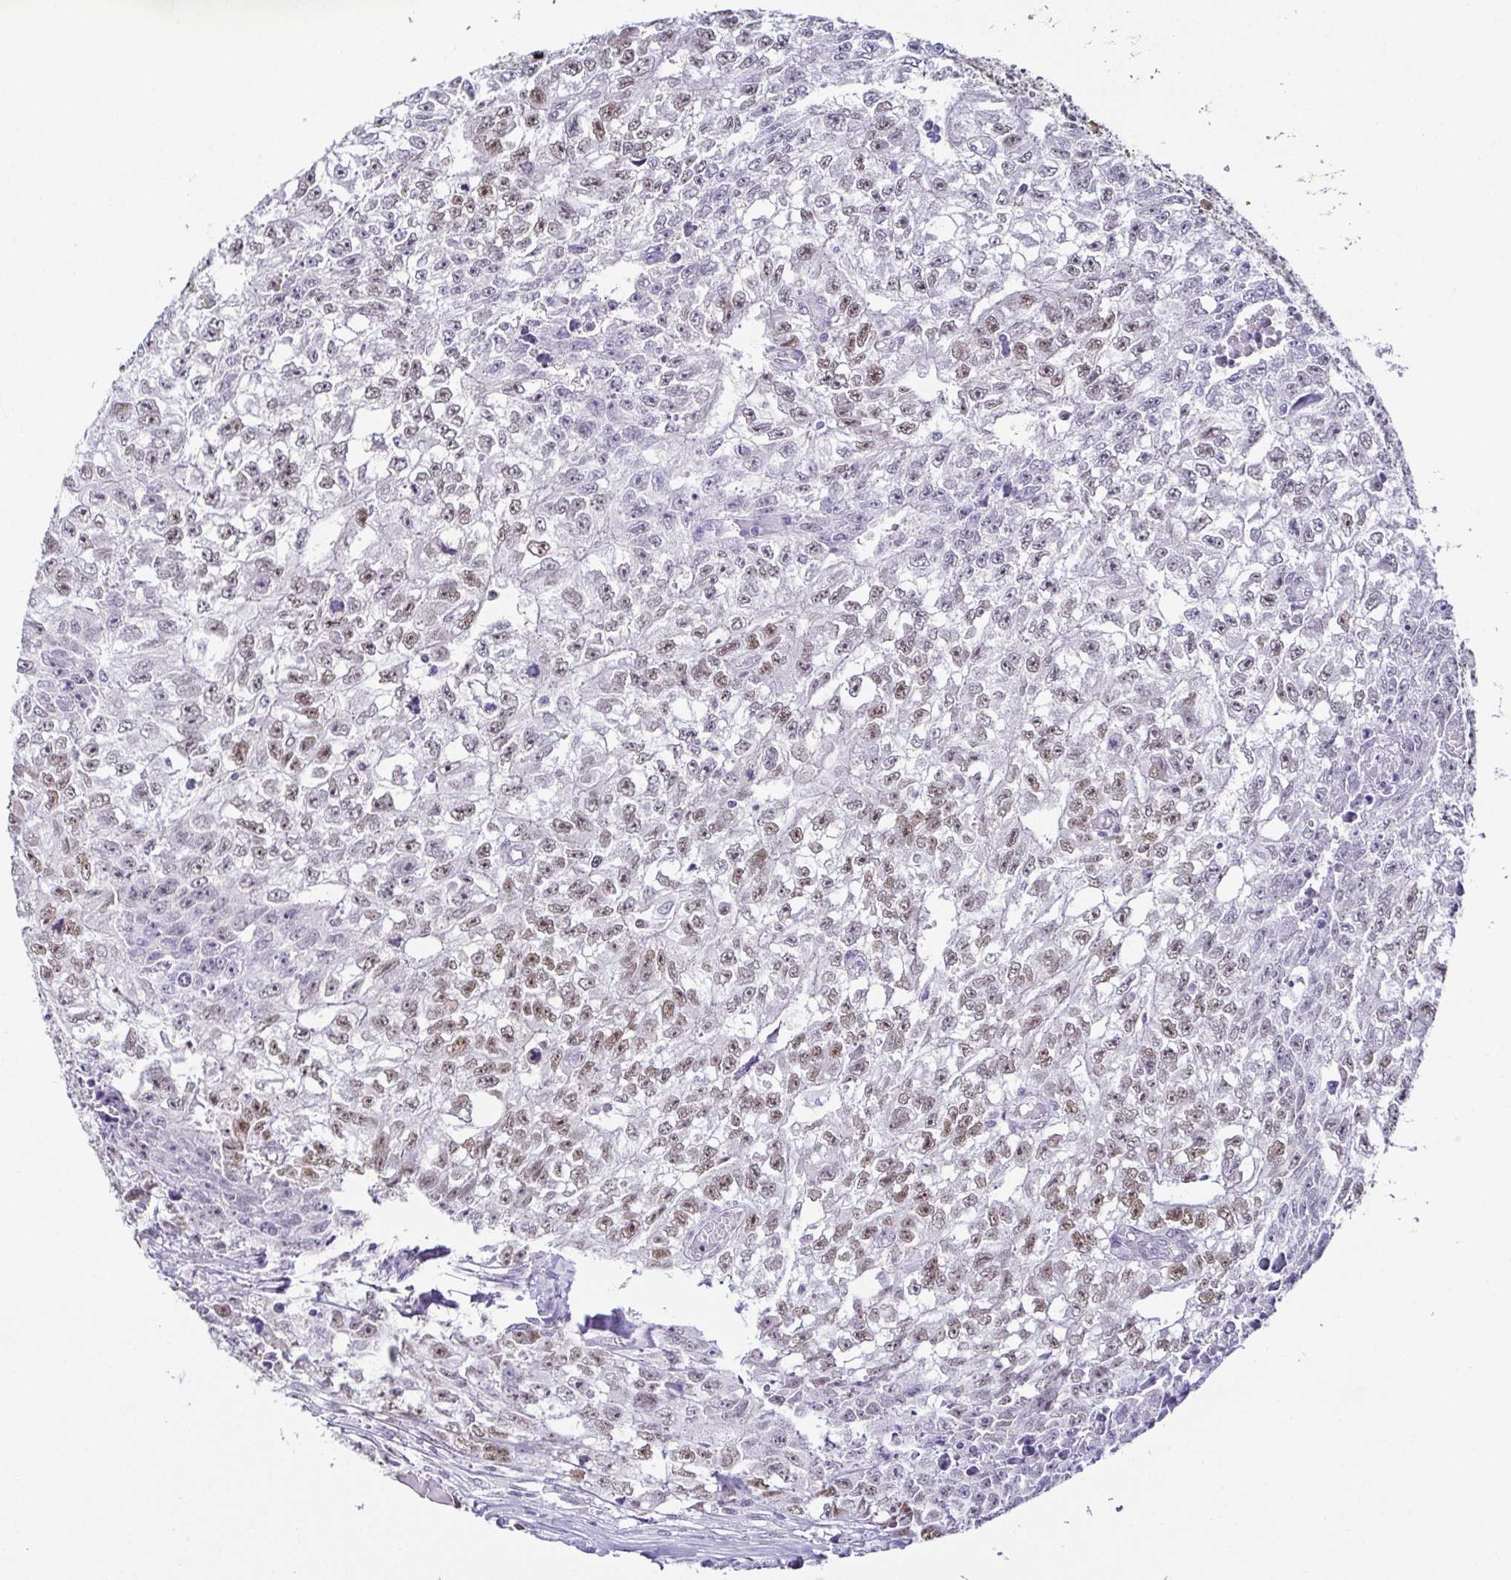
{"staining": {"intensity": "moderate", "quantity": "25%-75%", "location": "nuclear"}, "tissue": "testis cancer", "cell_type": "Tumor cells", "image_type": "cancer", "snomed": [{"axis": "morphology", "description": "Carcinoma, Embryonal, NOS"}, {"axis": "morphology", "description": "Teratoma, malignant, NOS"}, {"axis": "topography", "description": "Testis"}], "caption": "A brown stain highlights moderate nuclear positivity of a protein in malignant teratoma (testis) tumor cells.", "gene": "TCF3", "patient": {"sex": "male", "age": 24}}